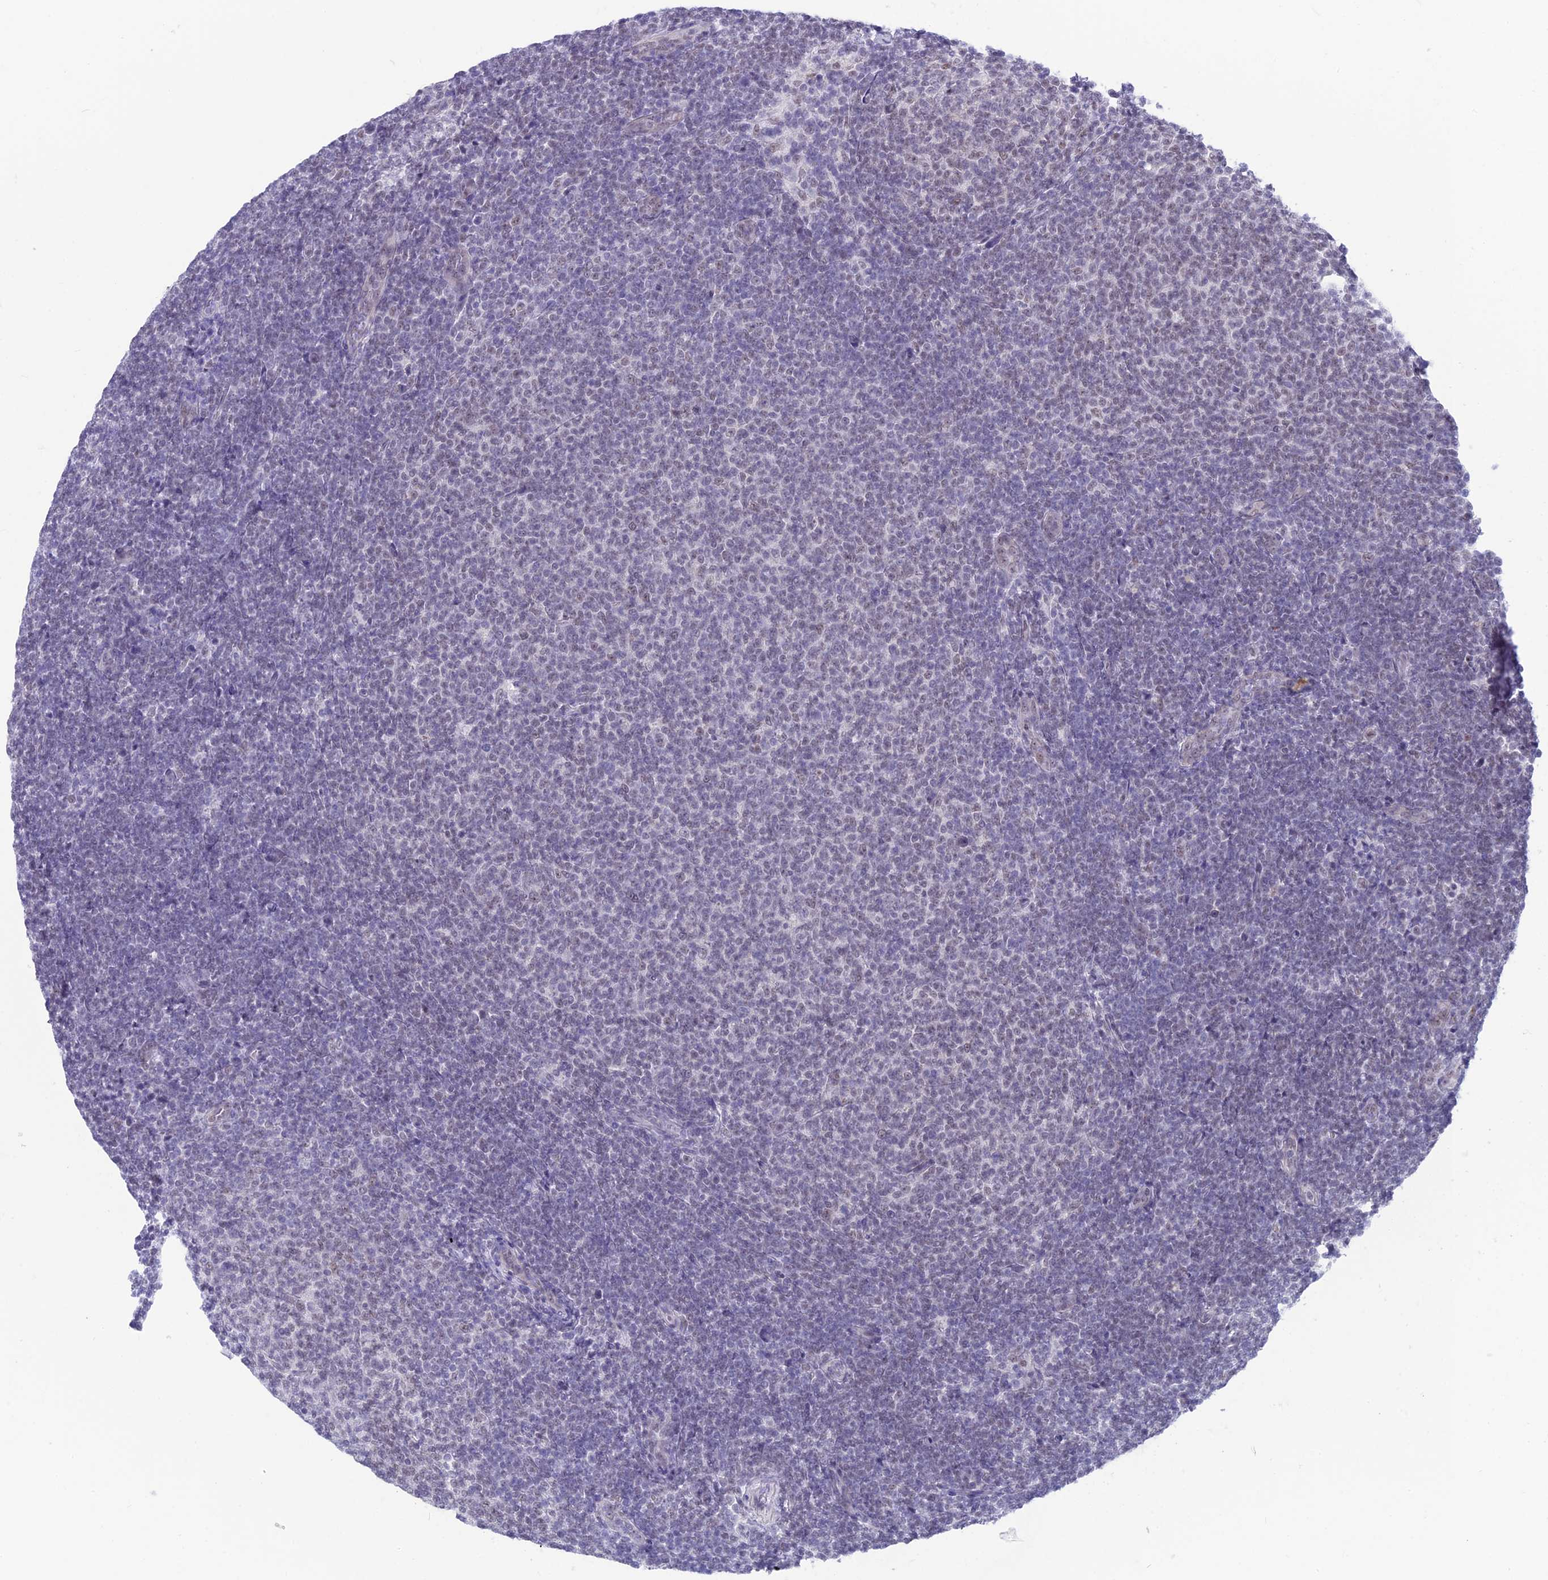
{"staining": {"intensity": "weak", "quantity": "25%-75%", "location": "nuclear"}, "tissue": "lymphoma", "cell_type": "Tumor cells", "image_type": "cancer", "snomed": [{"axis": "morphology", "description": "Malignant lymphoma, non-Hodgkin's type, Low grade"}, {"axis": "topography", "description": "Lymph node"}], "caption": "High-magnification brightfield microscopy of lymphoma stained with DAB (brown) and counterstained with hematoxylin (blue). tumor cells exhibit weak nuclear positivity is identified in approximately25%-75% of cells.", "gene": "SRSF5", "patient": {"sex": "male", "age": 66}}